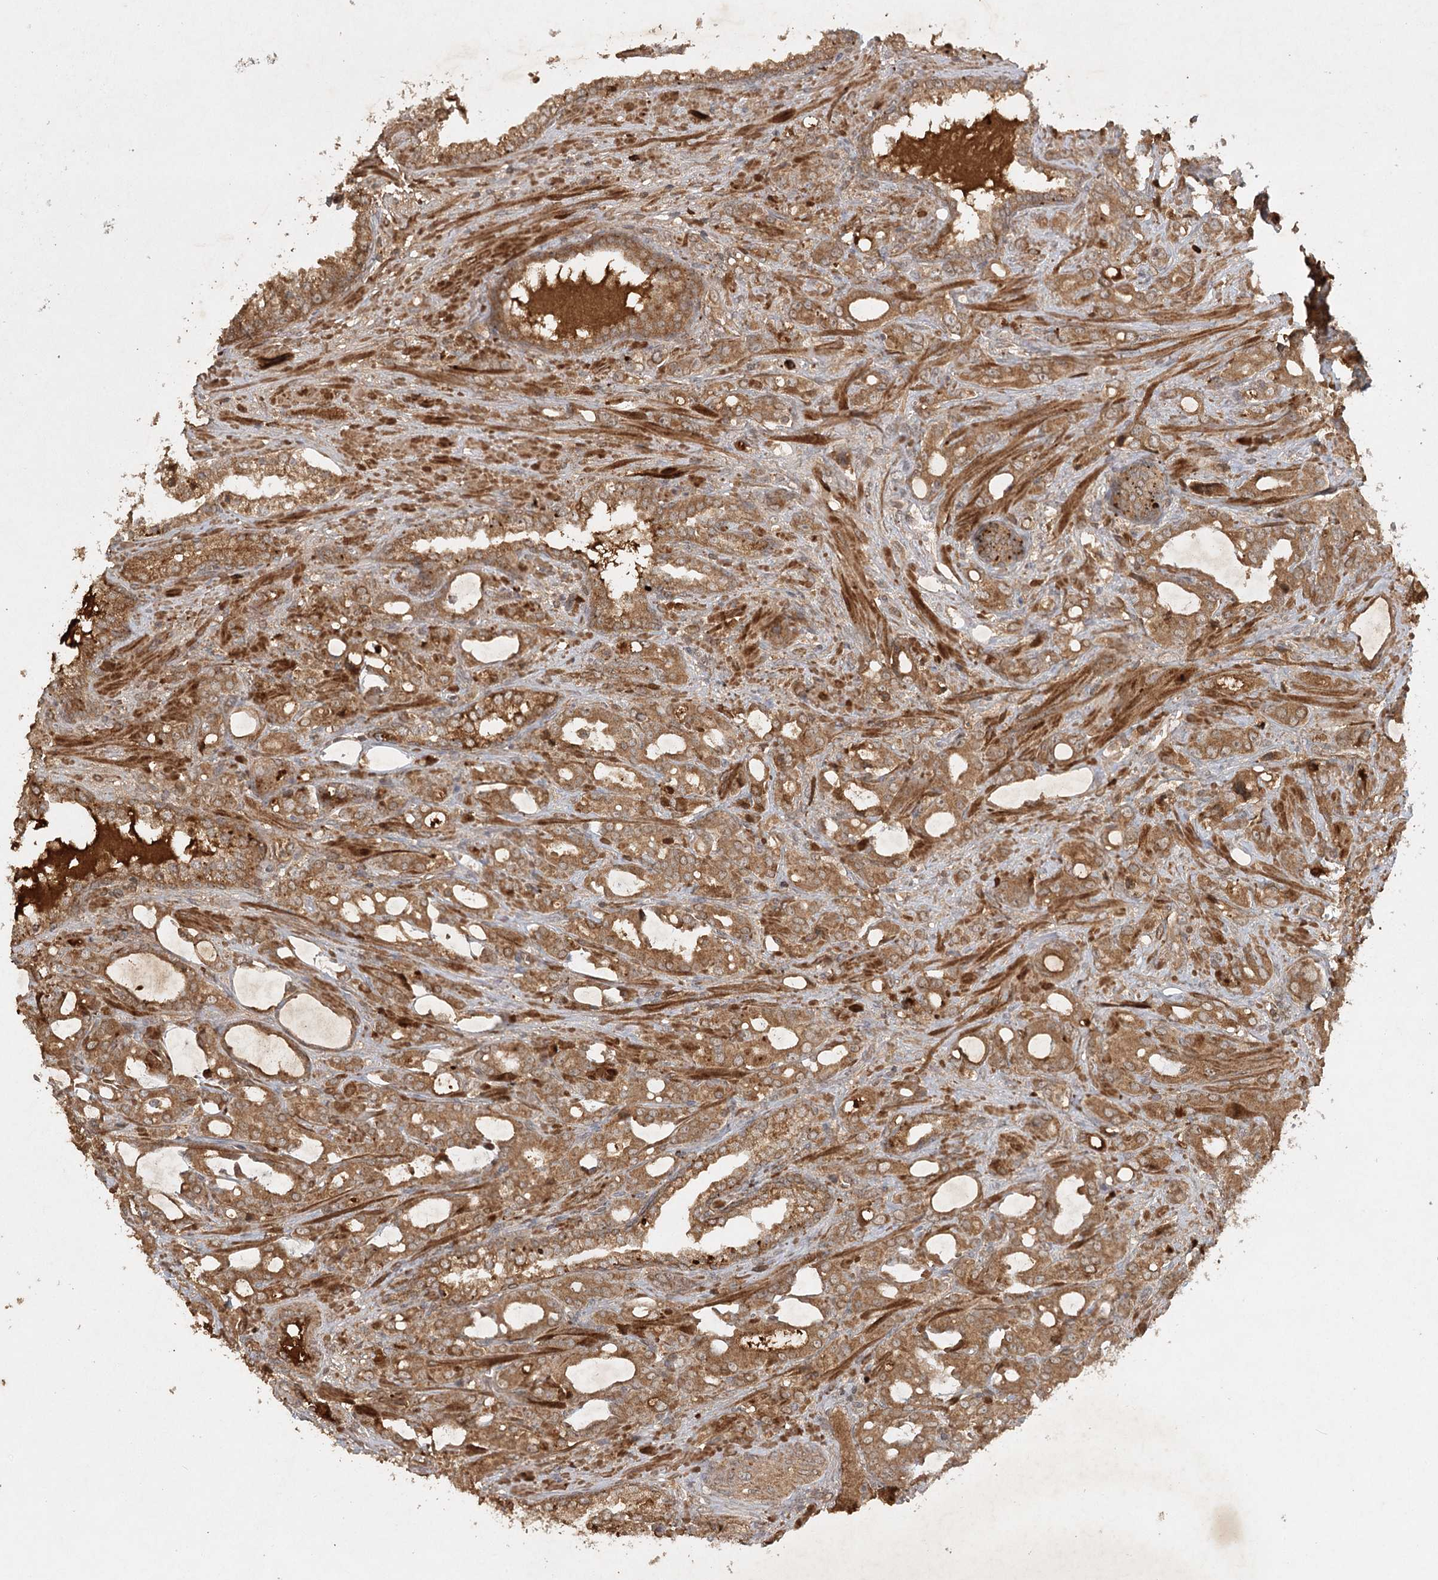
{"staining": {"intensity": "moderate", "quantity": ">75%", "location": "cytoplasmic/membranous"}, "tissue": "prostate cancer", "cell_type": "Tumor cells", "image_type": "cancer", "snomed": [{"axis": "morphology", "description": "Adenocarcinoma, High grade"}, {"axis": "topography", "description": "Prostate"}], "caption": "Protein expression analysis of human adenocarcinoma (high-grade) (prostate) reveals moderate cytoplasmic/membranous staining in approximately >75% of tumor cells. The staining is performed using DAB brown chromogen to label protein expression. The nuclei are counter-stained blue using hematoxylin.", "gene": "ARL13A", "patient": {"sex": "male", "age": 72}}